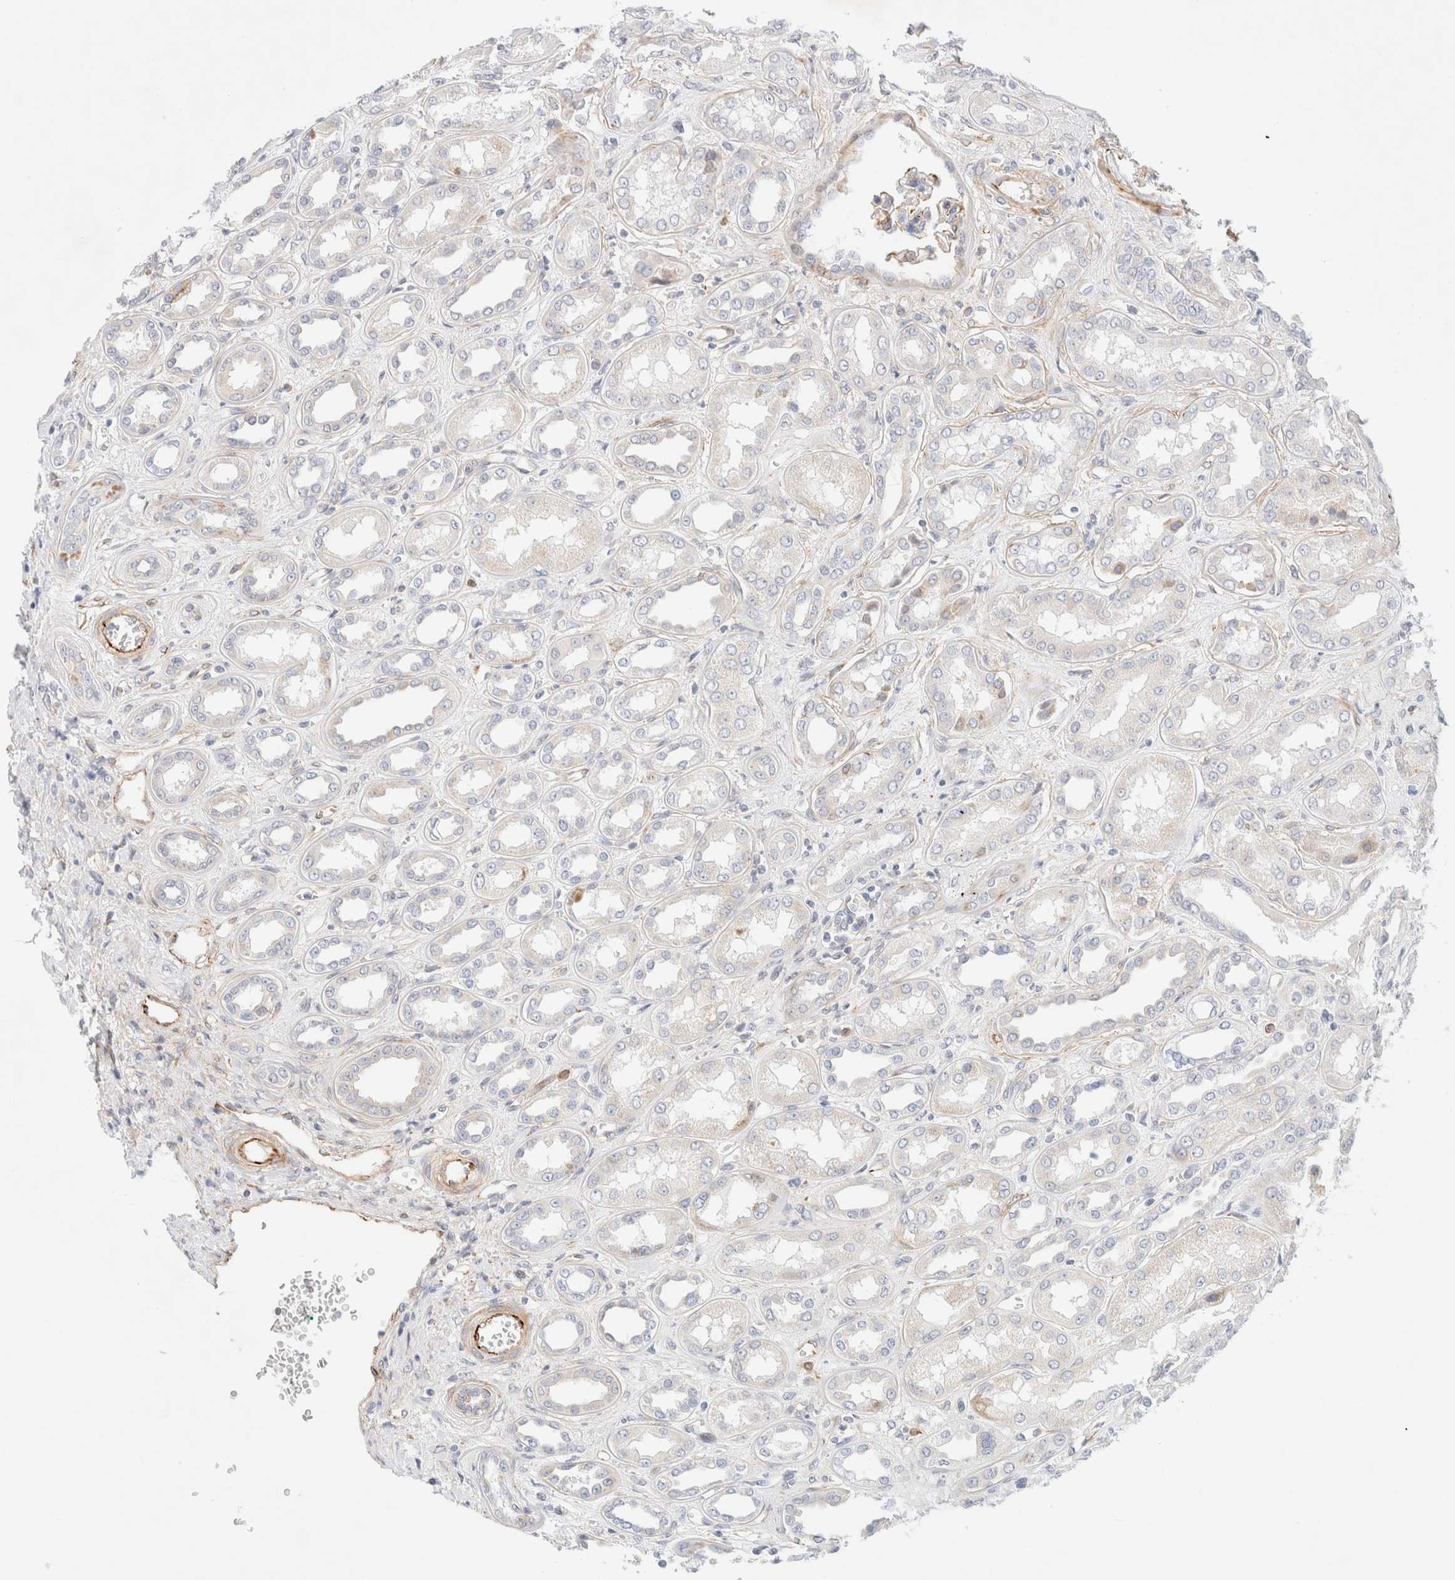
{"staining": {"intensity": "moderate", "quantity": "<25%", "location": "cytoplasmic/membranous"}, "tissue": "kidney", "cell_type": "Cells in glomeruli", "image_type": "normal", "snomed": [{"axis": "morphology", "description": "Normal tissue, NOS"}, {"axis": "topography", "description": "Kidney"}], "caption": "DAB (3,3'-diaminobenzidine) immunohistochemical staining of normal human kidney exhibits moderate cytoplasmic/membranous protein staining in approximately <25% of cells in glomeruli. The protein of interest is stained brown, and the nuclei are stained in blue (DAB IHC with brightfield microscopy, high magnification).", "gene": "SLC25A48", "patient": {"sex": "male", "age": 59}}